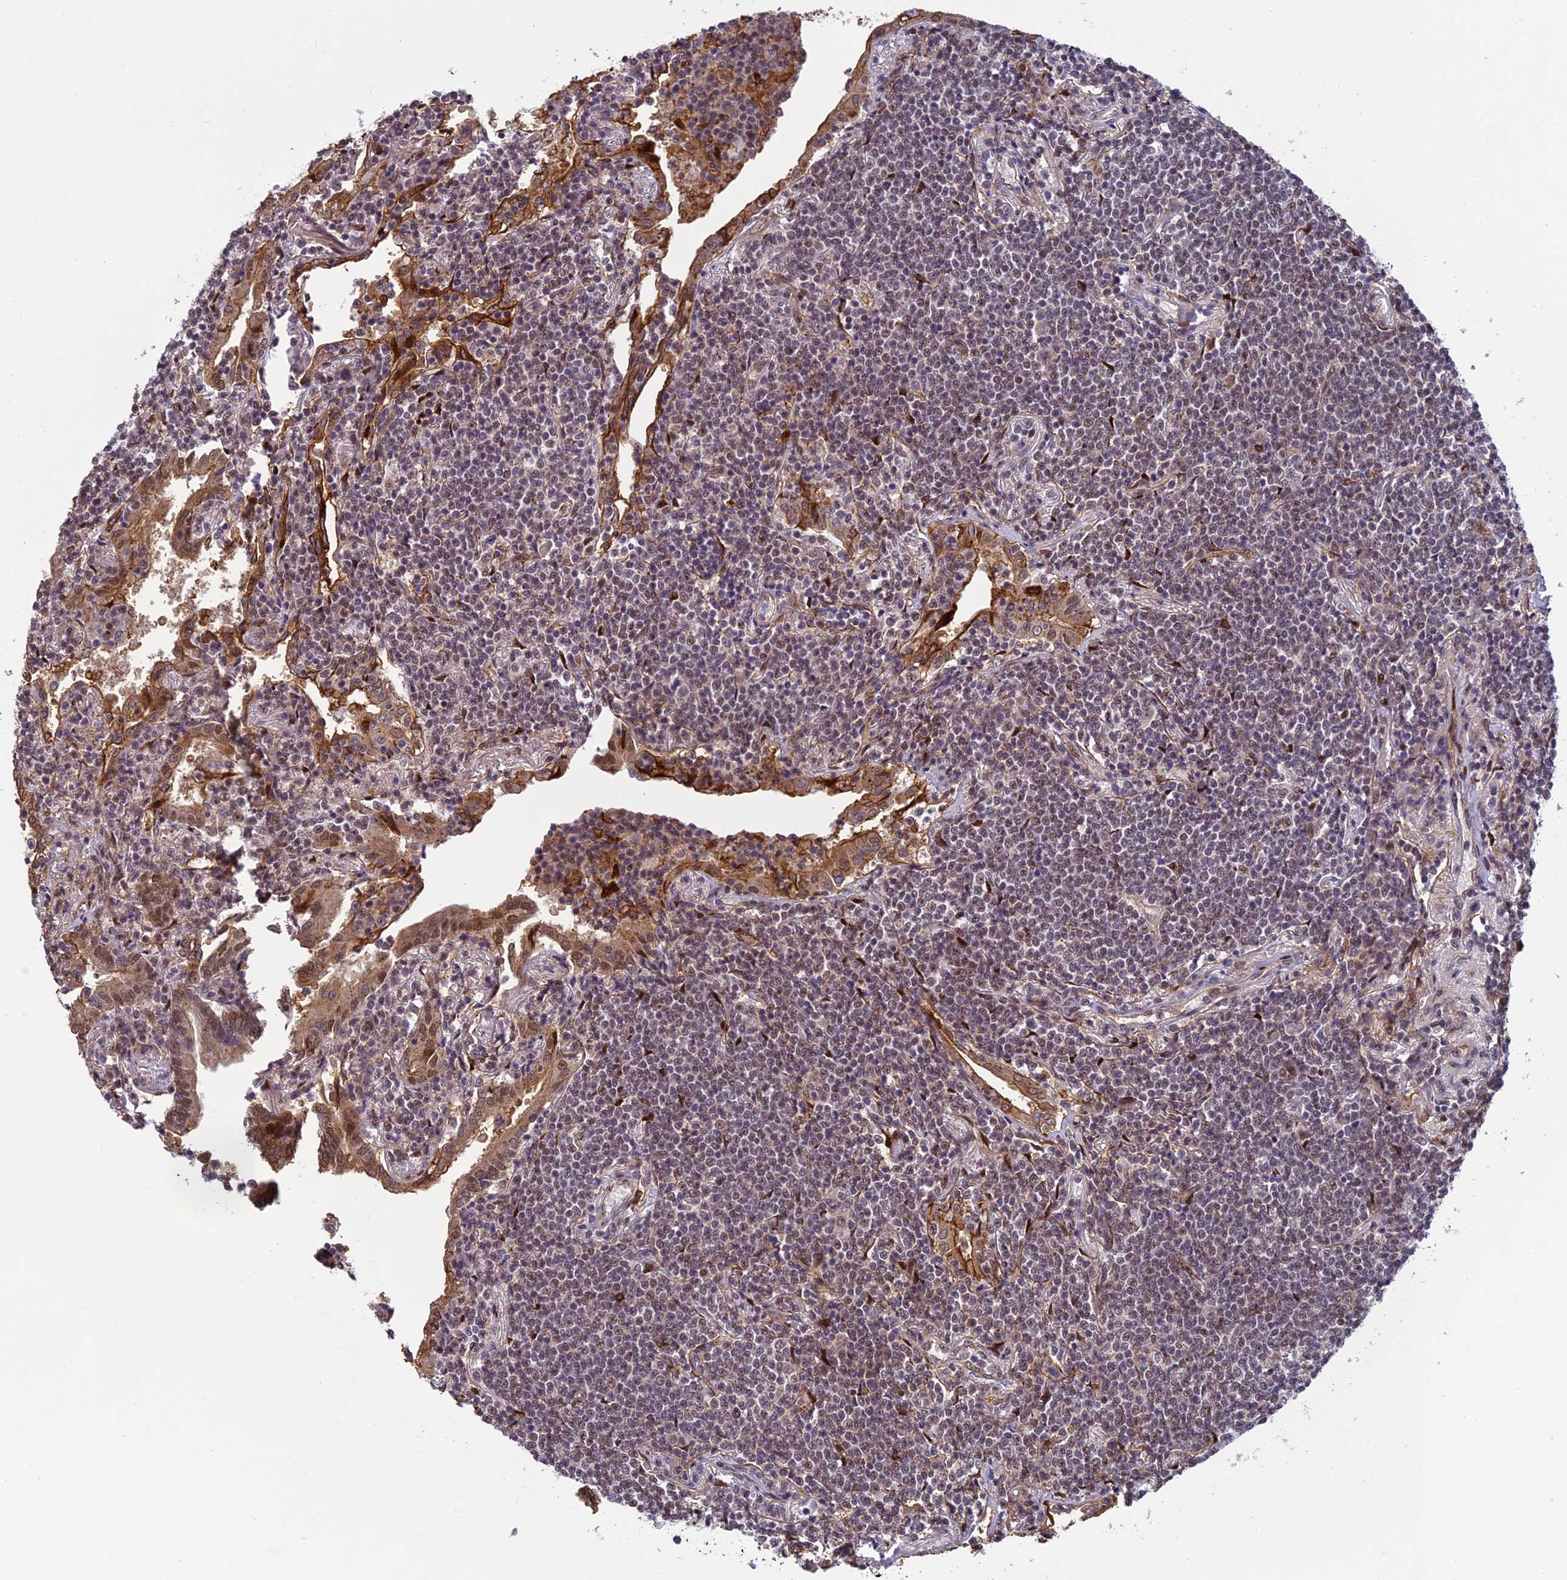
{"staining": {"intensity": "weak", "quantity": ">75%", "location": "nuclear"}, "tissue": "lymphoma", "cell_type": "Tumor cells", "image_type": "cancer", "snomed": [{"axis": "morphology", "description": "Malignant lymphoma, non-Hodgkin's type, Low grade"}, {"axis": "topography", "description": "Lung"}], "caption": "This is an image of IHC staining of low-grade malignant lymphoma, non-Hodgkin's type, which shows weak expression in the nuclear of tumor cells.", "gene": "RANBP3", "patient": {"sex": "female", "age": 71}}